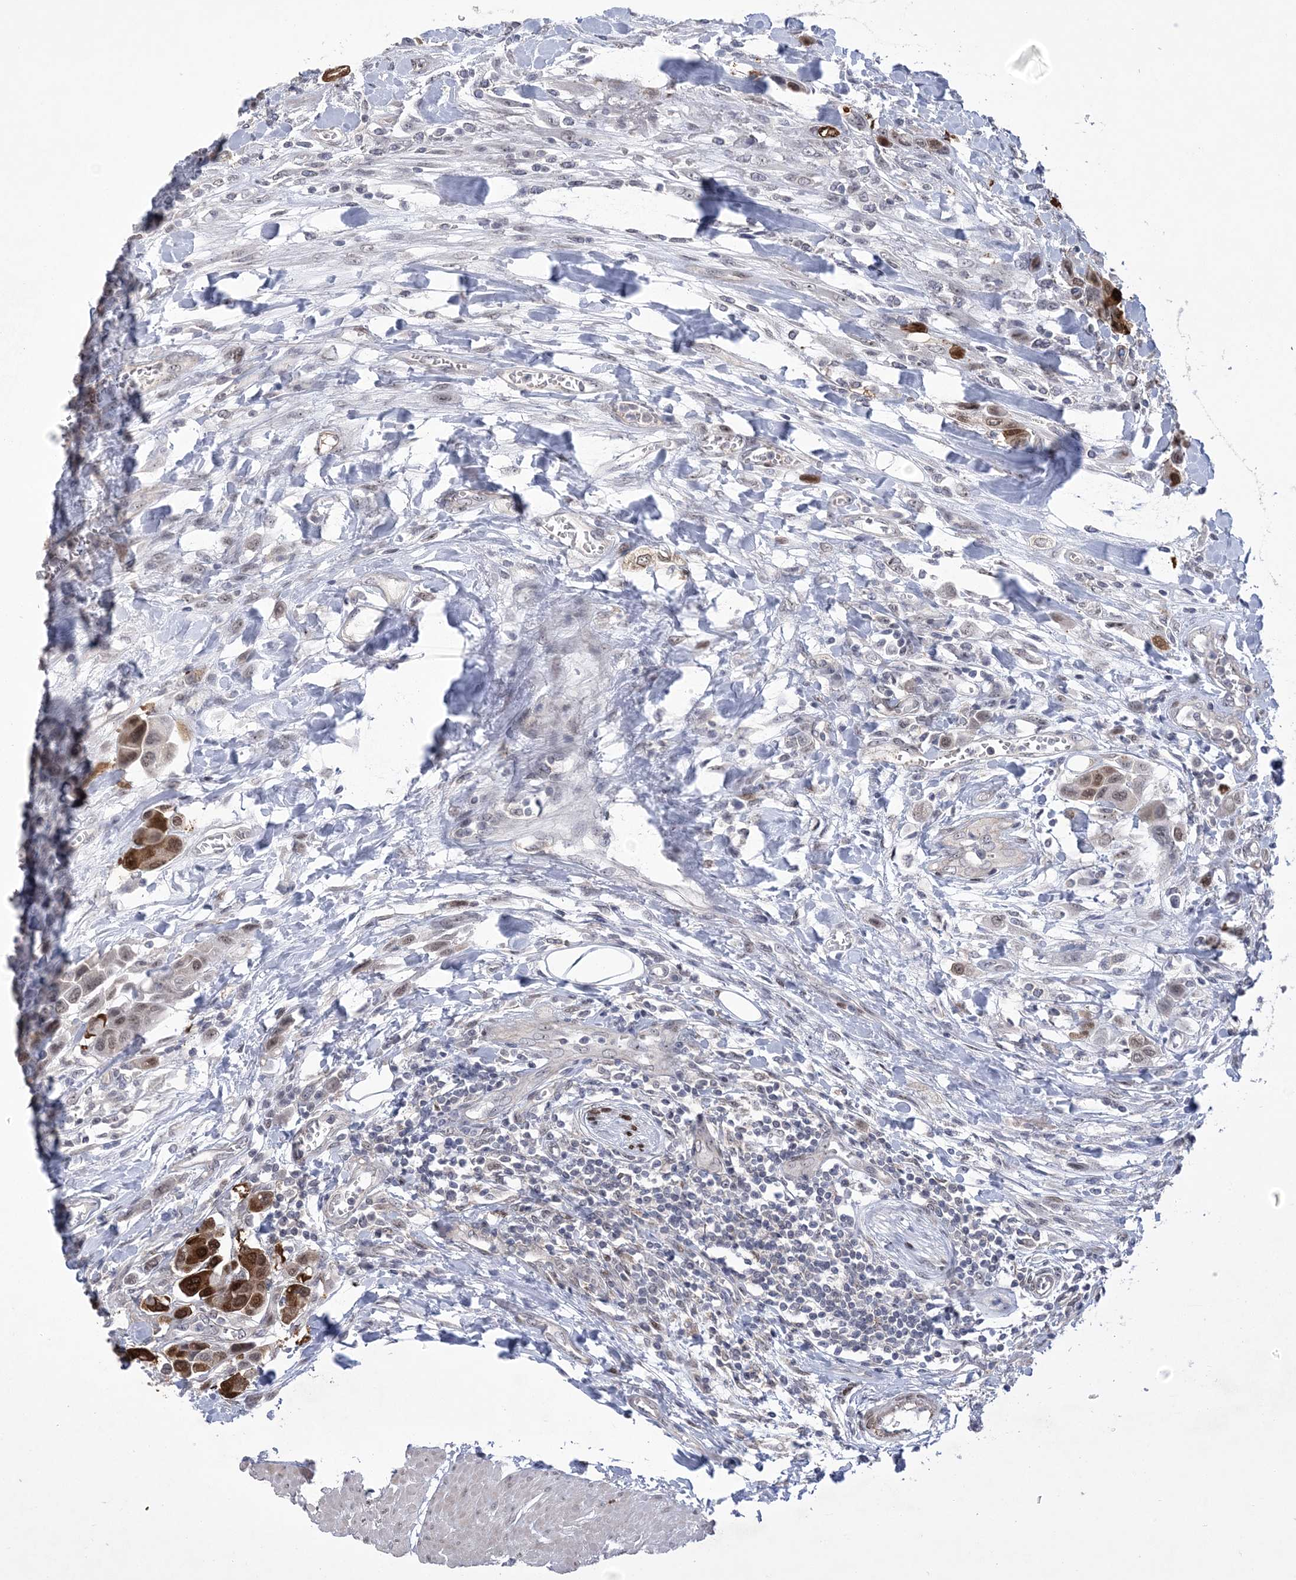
{"staining": {"intensity": "moderate", "quantity": "25%-75%", "location": "cytoplasmic/membranous,nuclear"}, "tissue": "urothelial cancer", "cell_type": "Tumor cells", "image_type": "cancer", "snomed": [{"axis": "morphology", "description": "Urothelial carcinoma, High grade"}, {"axis": "topography", "description": "Urinary bladder"}], "caption": "Moderate cytoplasmic/membranous and nuclear expression is identified in about 25%-75% of tumor cells in urothelial cancer.", "gene": "HOMEZ", "patient": {"sex": "male", "age": 50}}